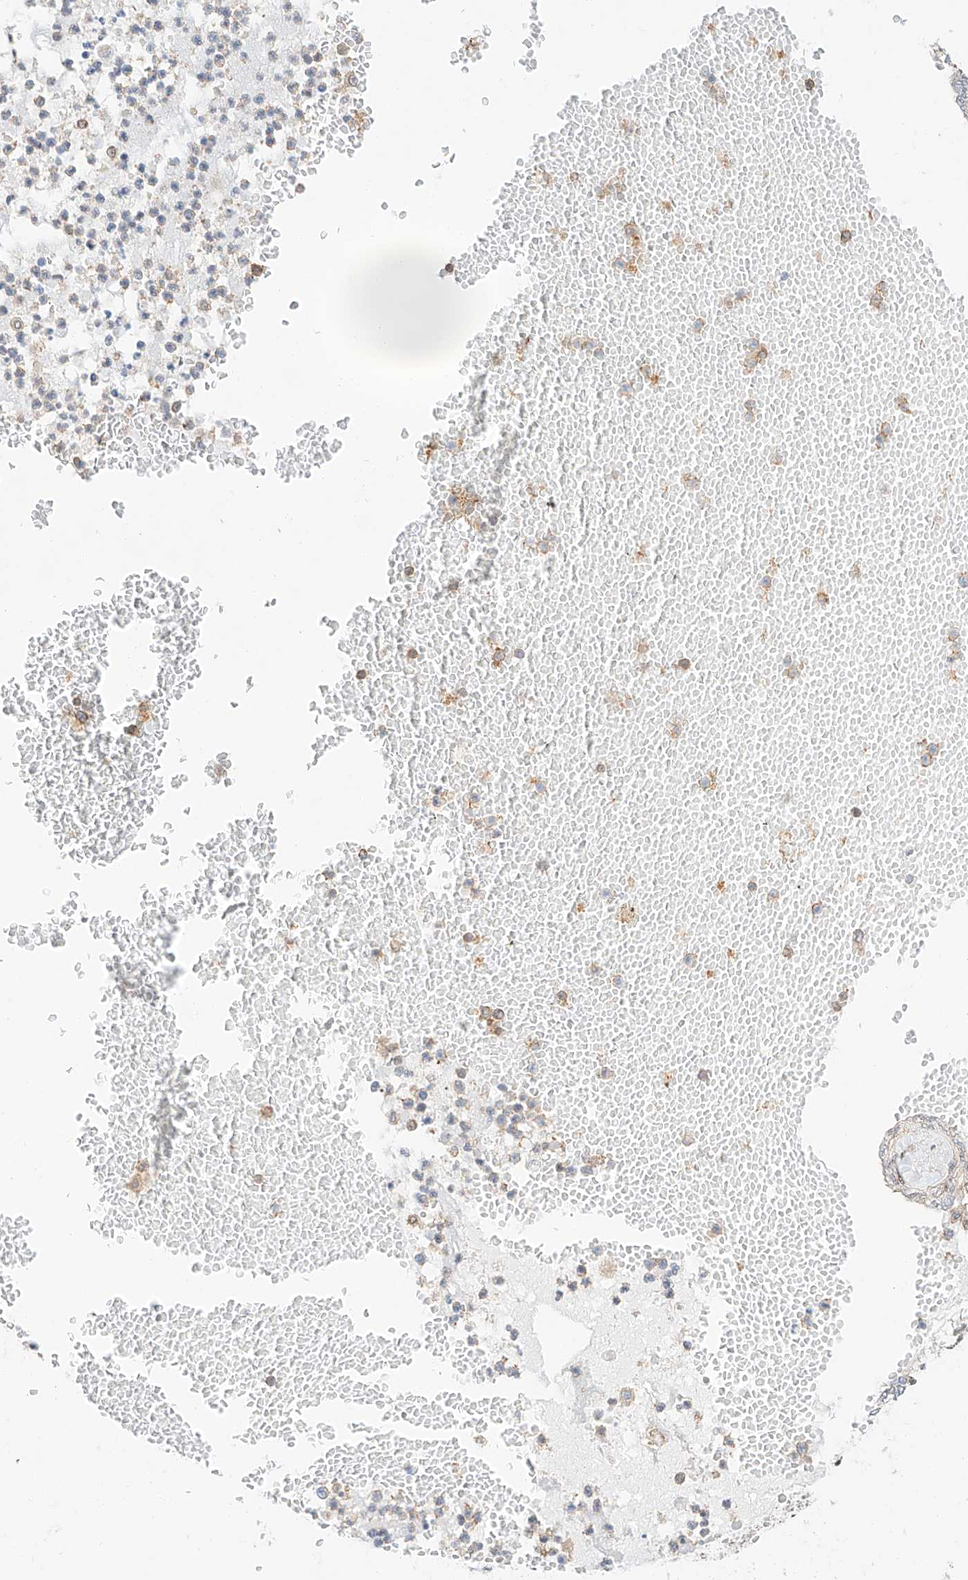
{"staining": {"intensity": "negative", "quantity": "none", "location": "none"}, "tissue": "lung cancer", "cell_type": "Tumor cells", "image_type": "cancer", "snomed": [{"axis": "morphology", "description": "Adenocarcinoma, NOS"}, {"axis": "topography", "description": "Lung"}], "caption": "DAB (3,3'-diaminobenzidine) immunohistochemical staining of lung cancer demonstrates no significant staining in tumor cells.", "gene": "HDAC9", "patient": {"sex": "female", "age": 70}}